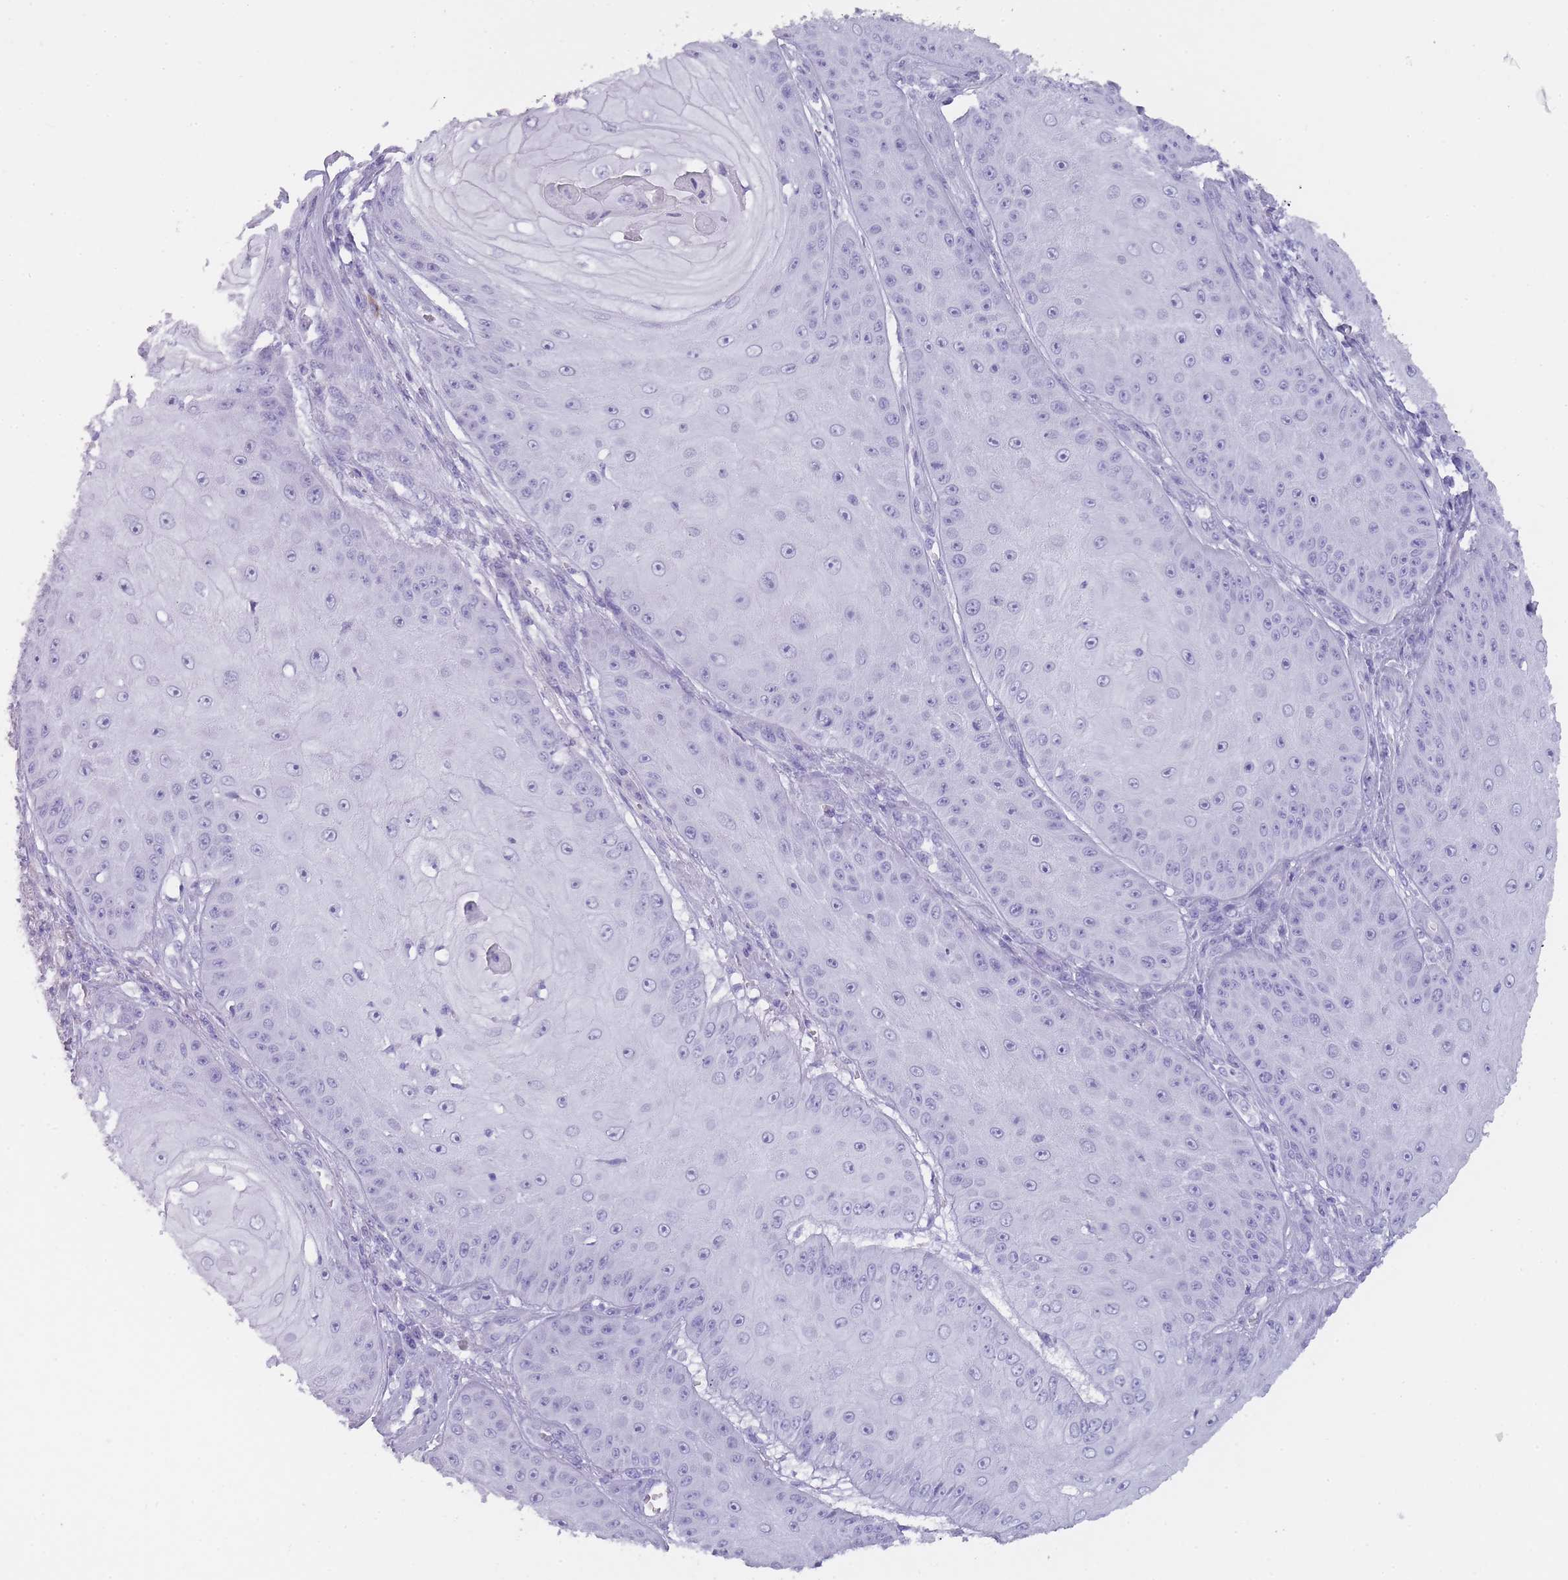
{"staining": {"intensity": "negative", "quantity": "none", "location": "none"}, "tissue": "skin cancer", "cell_type": "Tumor cells", "image_type": "cancer", "snomed": [{"axis": "morphology", "description": "Squamous cell carcinoma, NOS"}, {"axis": "topography", "description": "Skin"}], "caption": "Immunohistochemistry histopathology image of neoplastic tissue: human skin cancer (squamous cell carcinoma) stained with DAB exhibits no significant protein positivity in tumor cells.", "gene": "TCP11", "patient": {"sex": "male", "age": 70}}